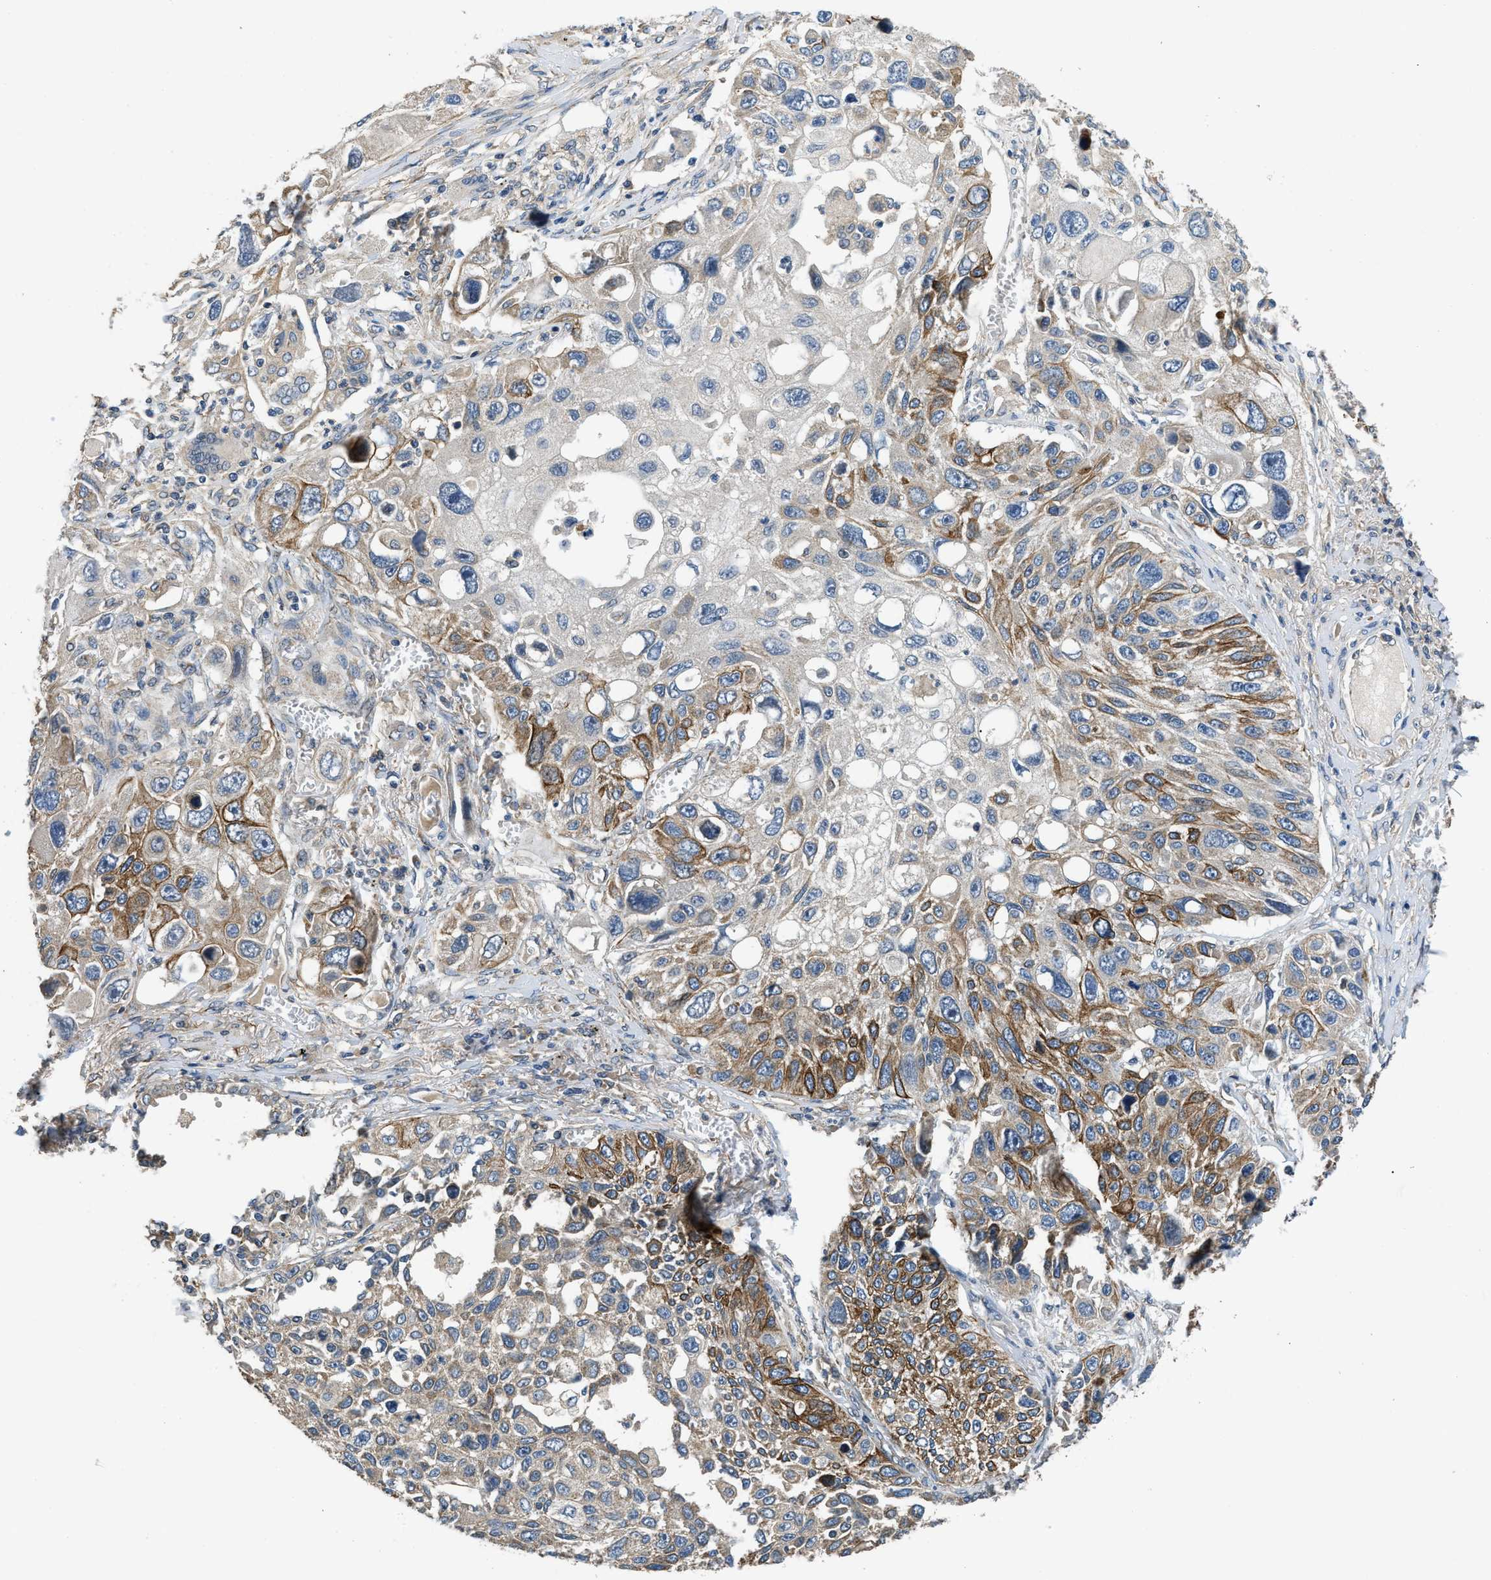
{"staining": {"intensity": "moderate", "quantity": "25%-75%", "location": "cytoplasmic/membranous"}, "tissue": "lung cancer", "cell_type": "Tumor cells", "image_type": "cancer", "snomed": [{"axis": "morphology", "description": "Squamous cell carcinoma, NOS"}, {"axis": "topography", "description": "Lung"}], "caption": "High-power microscopy captured an immunohistochemistry (IHC) micrograph of squamous cell carcinoma (lung), revealing moderate cytoplasmic/membranous expression in approximately 25%-75% of tumor cells.", "gene": "SSH2", "patient": {"sex": "male", "age": 71}}